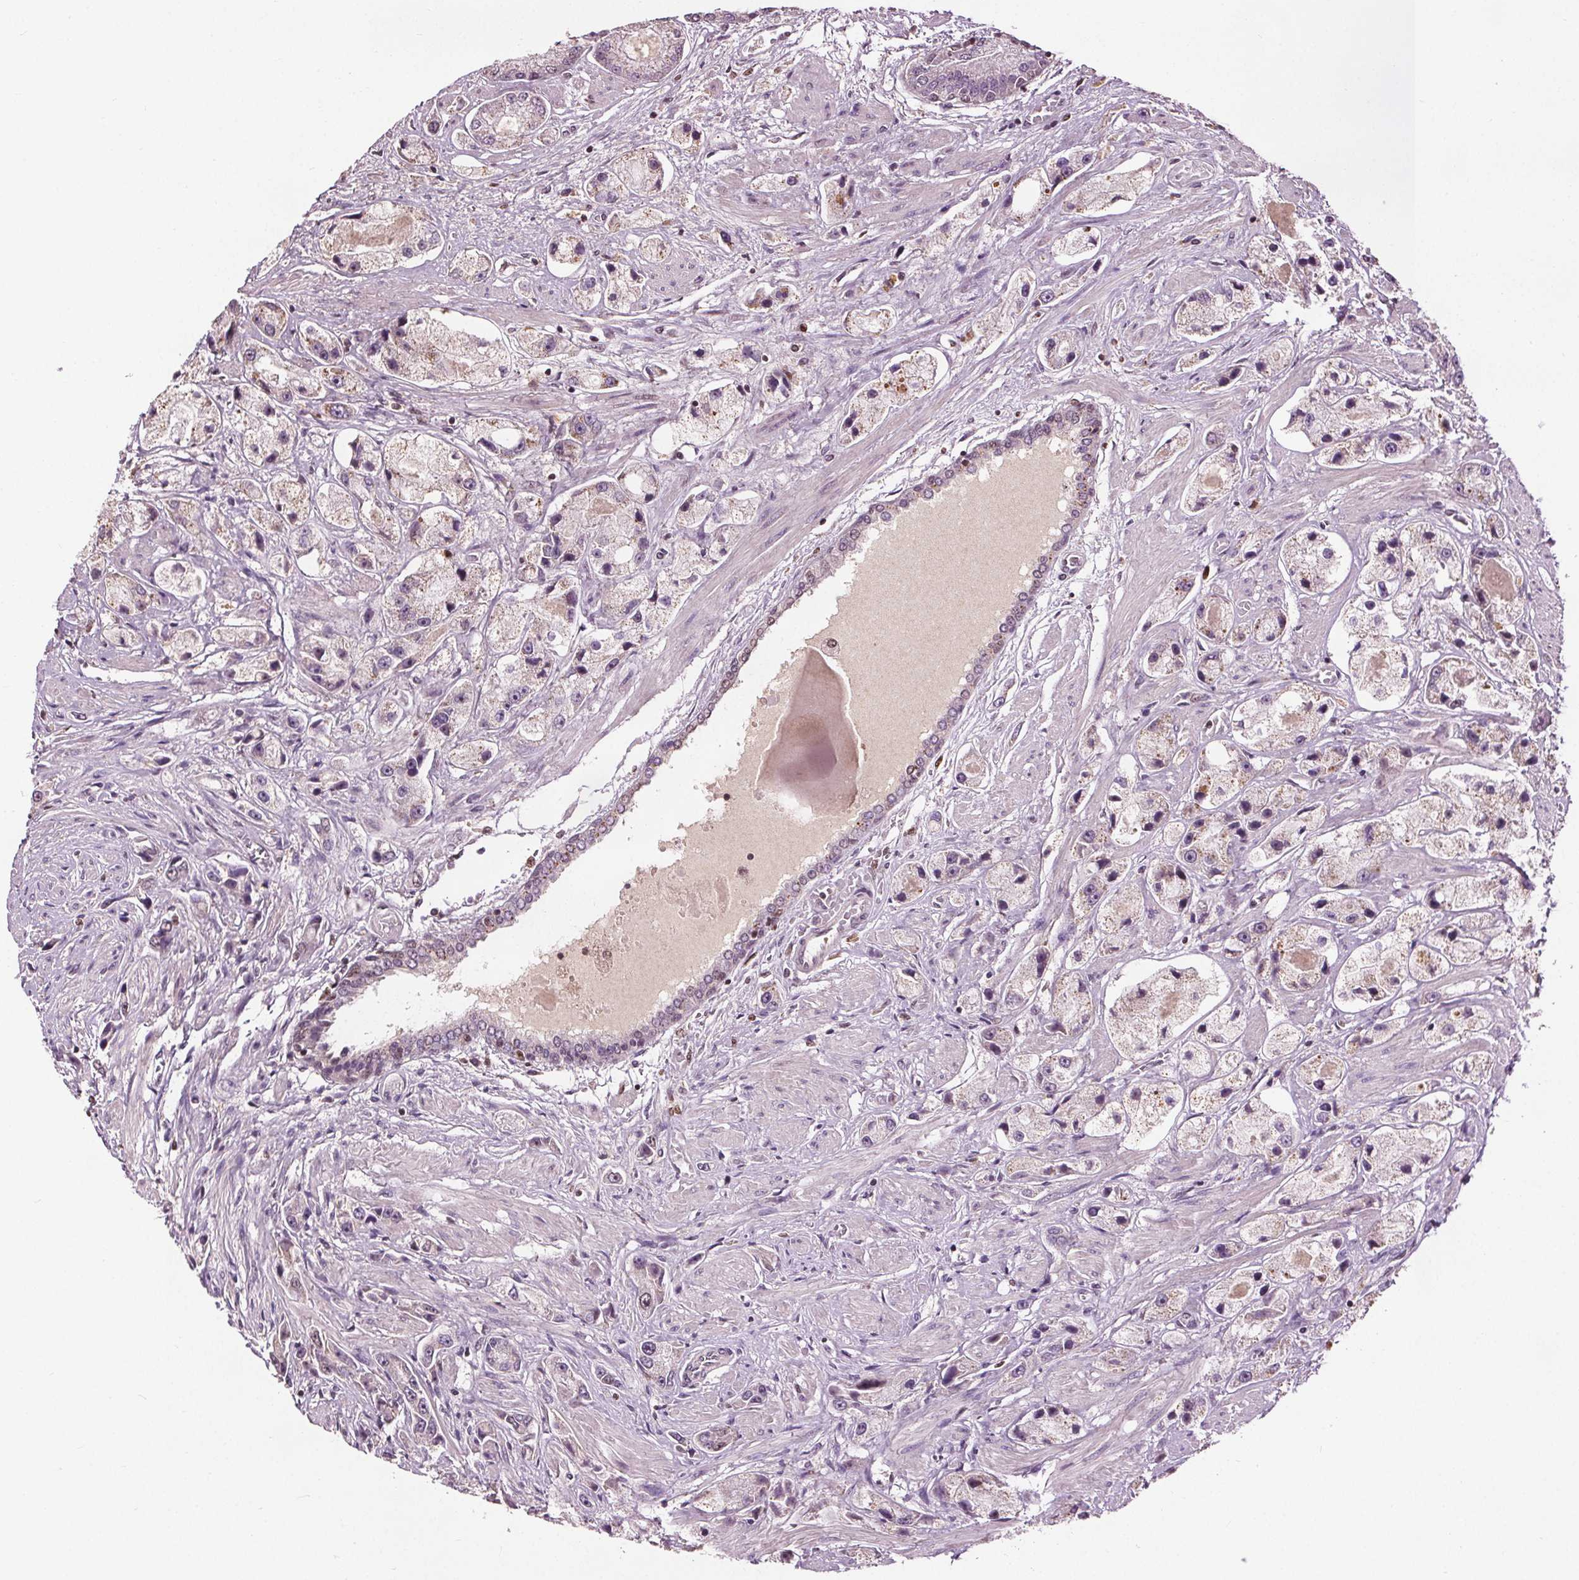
{"staining": {"intensity": "weak", "quantity": "<25%", "location": "cytoplasmic/membranous,nuclear"}, "tissue": "prostate cancer", "cell_type": "Tumor cells", "image_type": "cancer", "snomed": [{"axis": "morphology", "description": "Adenocarcinoma, High grade"}, {"axis": "topography", "description": "Prostate"}], "caption": "Tumor cells are negative for protein expression in human prostate cancer.", "gene": "DDX11", "patient": {"sex": "male", "age": 67}}